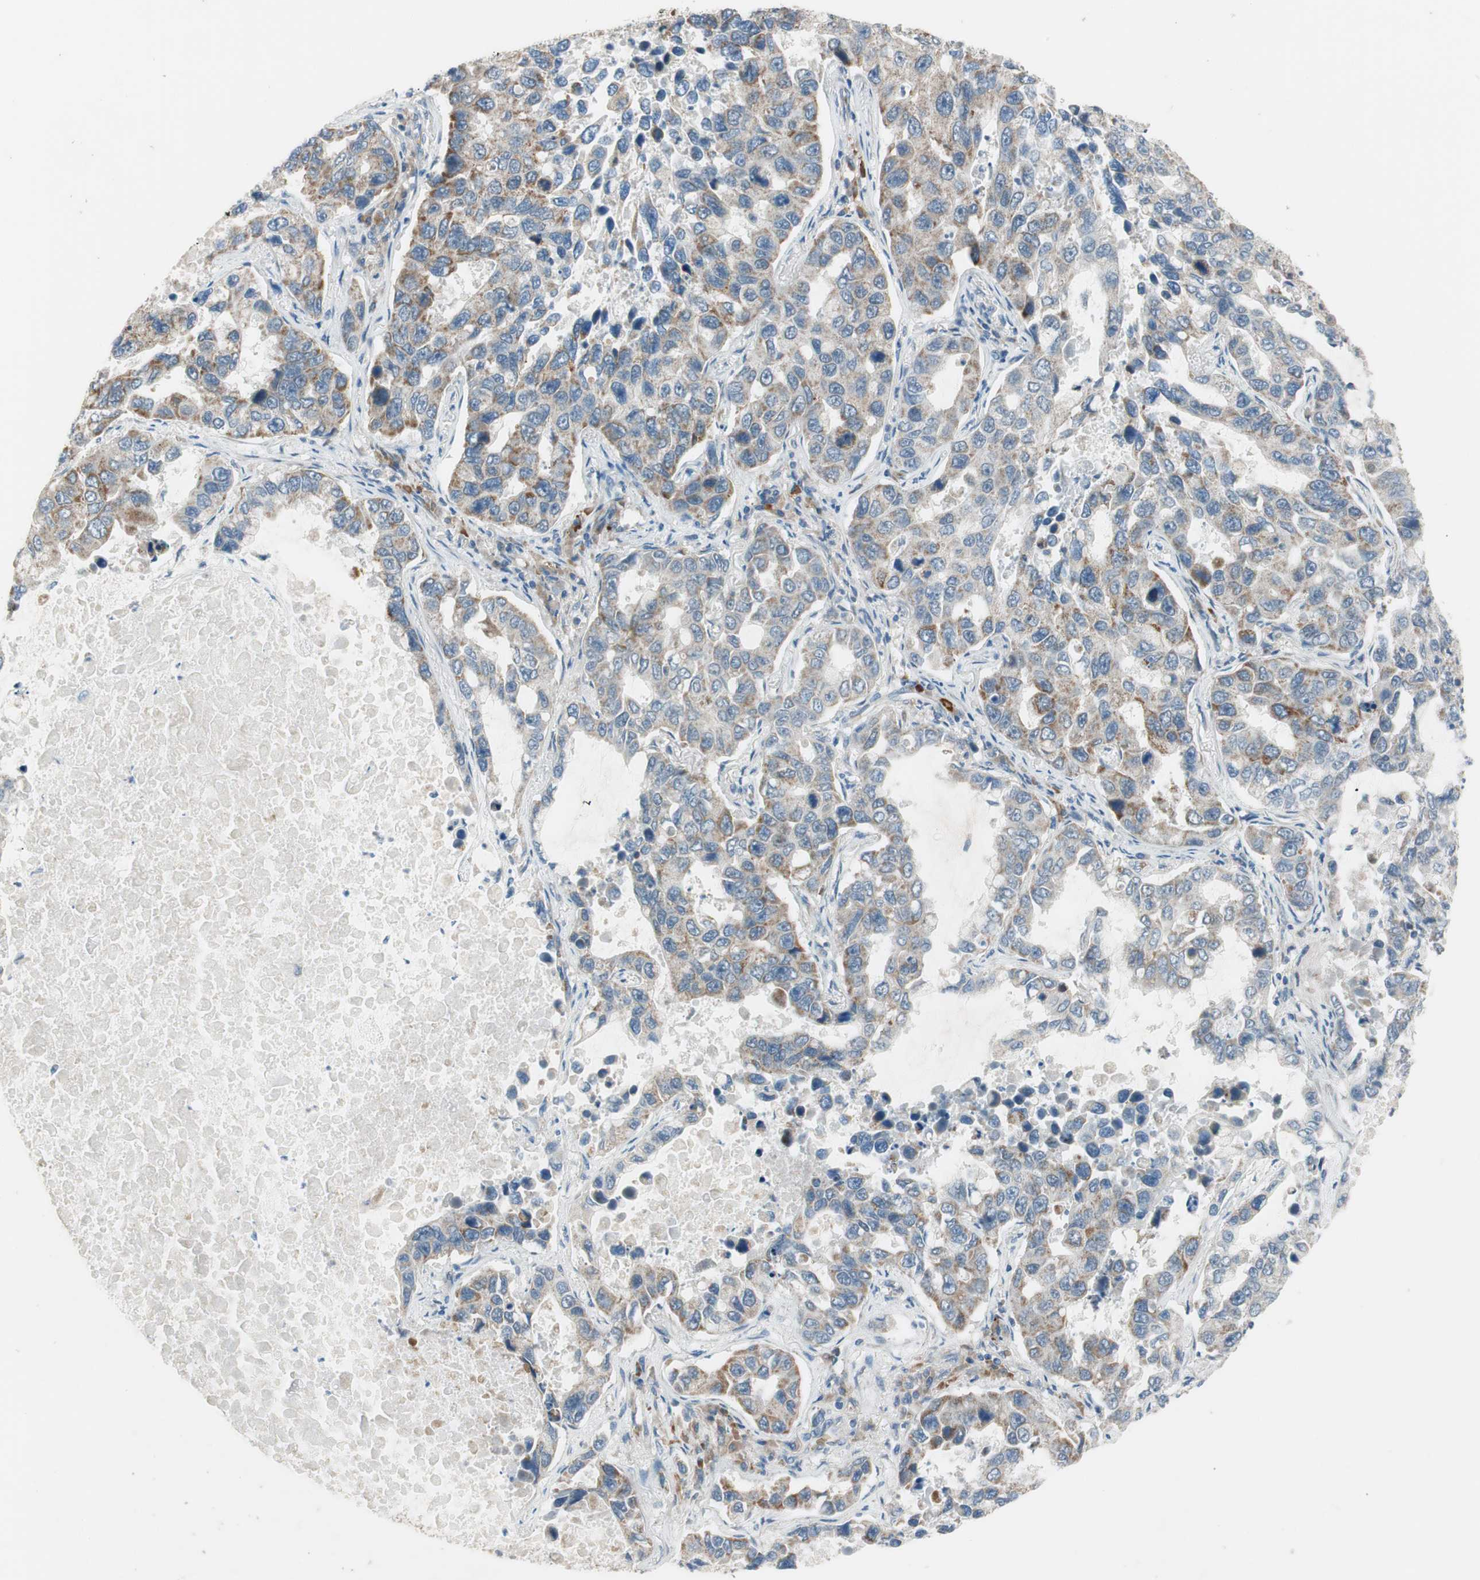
{"staining": {"intensity": "moderate", "quantity": ">75%", "location": "cytoplasmic/membranous"}, "tissue": "lung cancer", "cell_type": "Tumor cells", "image_type": "cancer", "snomed": [{"axis": "morphology", "description": "Adenocarcinoma, NOS"}, {"axis": "topography", "description": "Lung"}], "caption": "An IHC micrograph of tumor tissue is shown. Protein staining in brown labels moderate cytoplasmic/membranous positivity in lung cancer within tumor cells.", "gene": "GYPC", "patient": {"sex": "male", "age": 64}}